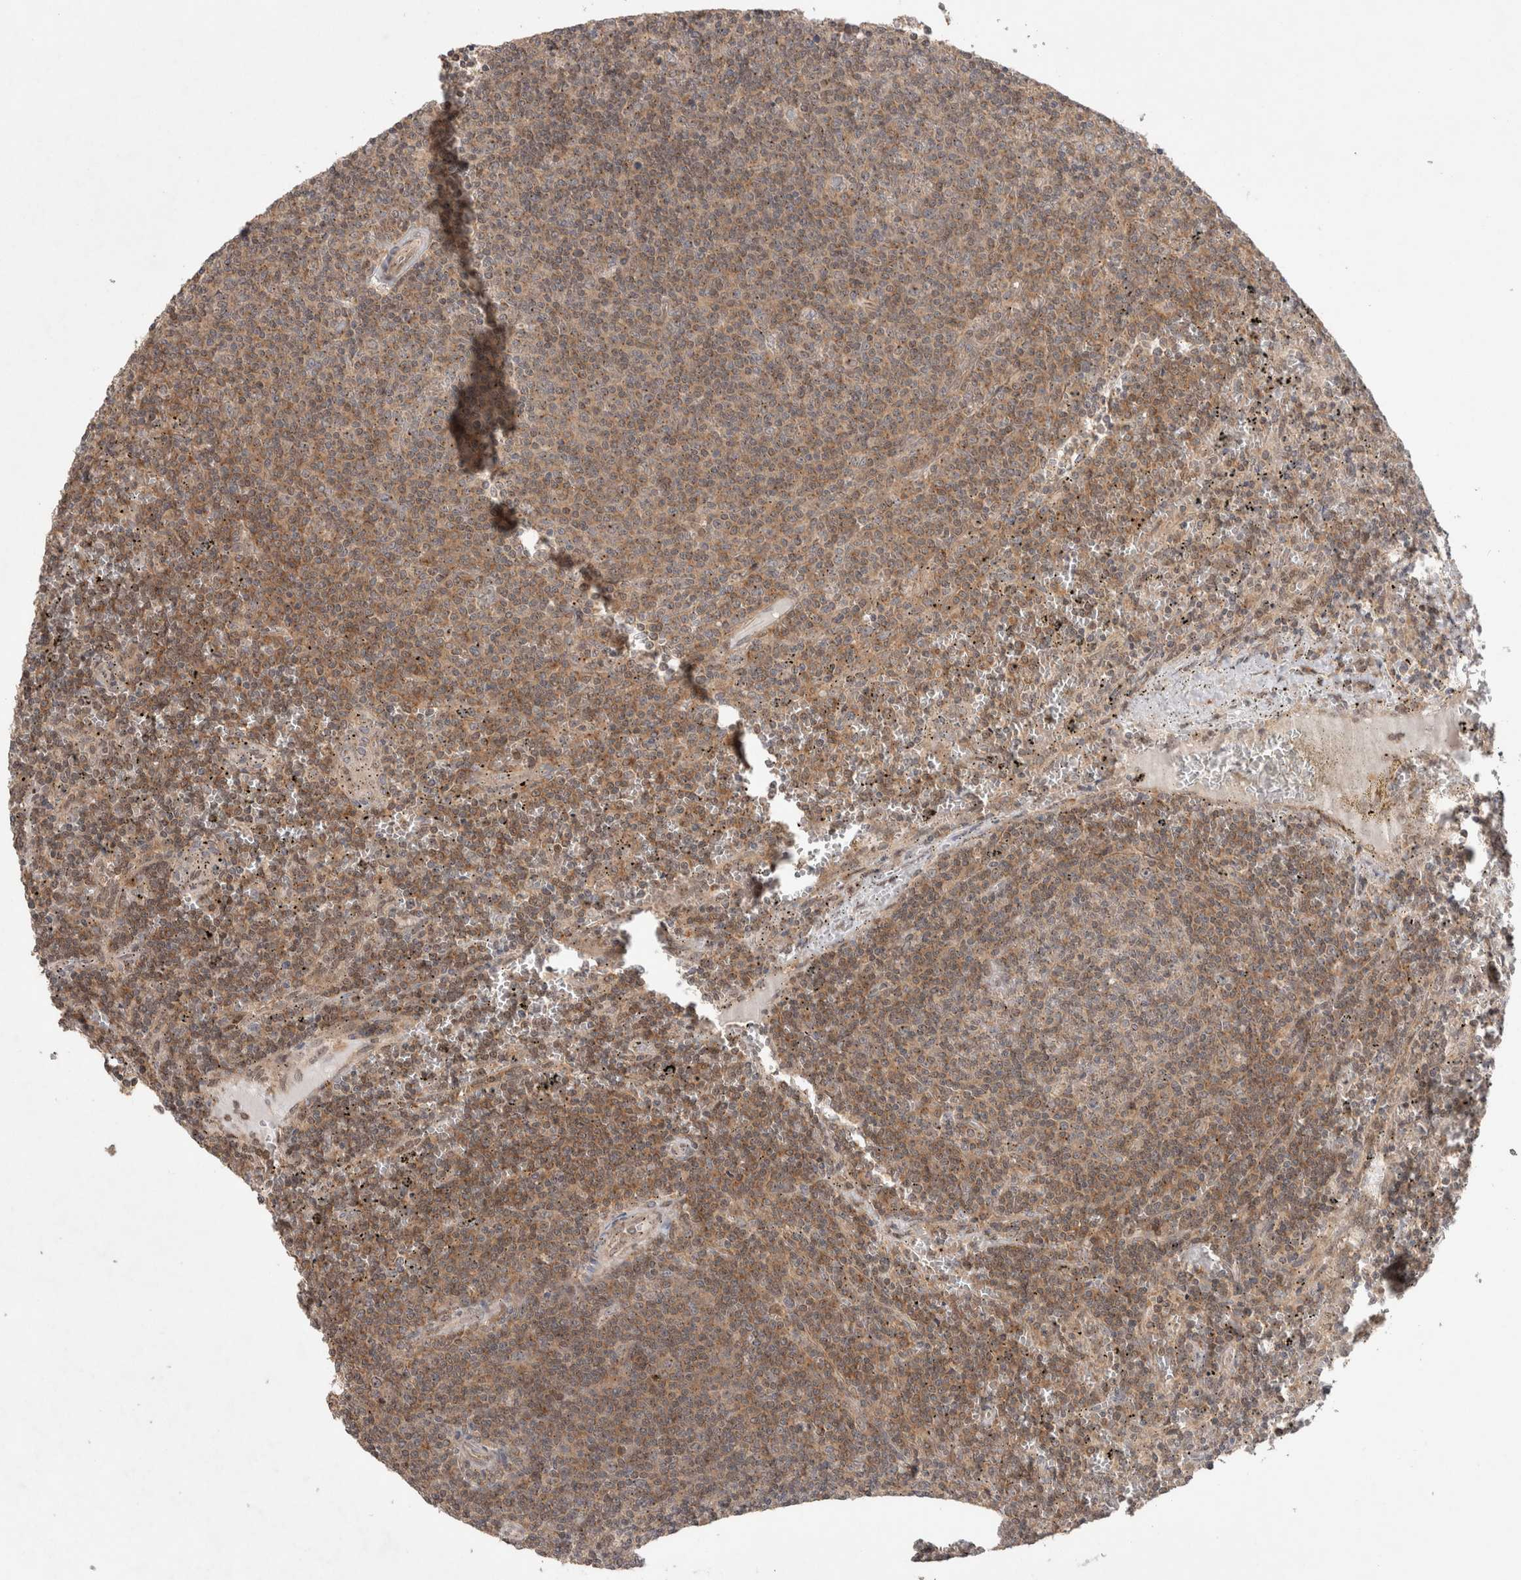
{"staining": {"intensity": "moderate", "quantity": ">75%", "location": "cytoplasmic/membranous"}, "tissue": "lymphoma", "cell_type": "Tumor cells", "image_type": "cancer", "snomed": [{"axis": "morphology", "description": "Malignant lymphoma, non-Hodgkin's type, Low grade"}, {"axis": "topography", "description": "Spleen"}], "caption": "Malignant lymphoma, non-Hodgkin's type (low-grade) tissue displays moderate cytoplasmic/membranous positivity in about >75% of tumor cells", "gene": "SLC29A1", "patient": {"sex": "female", "age": 50}}